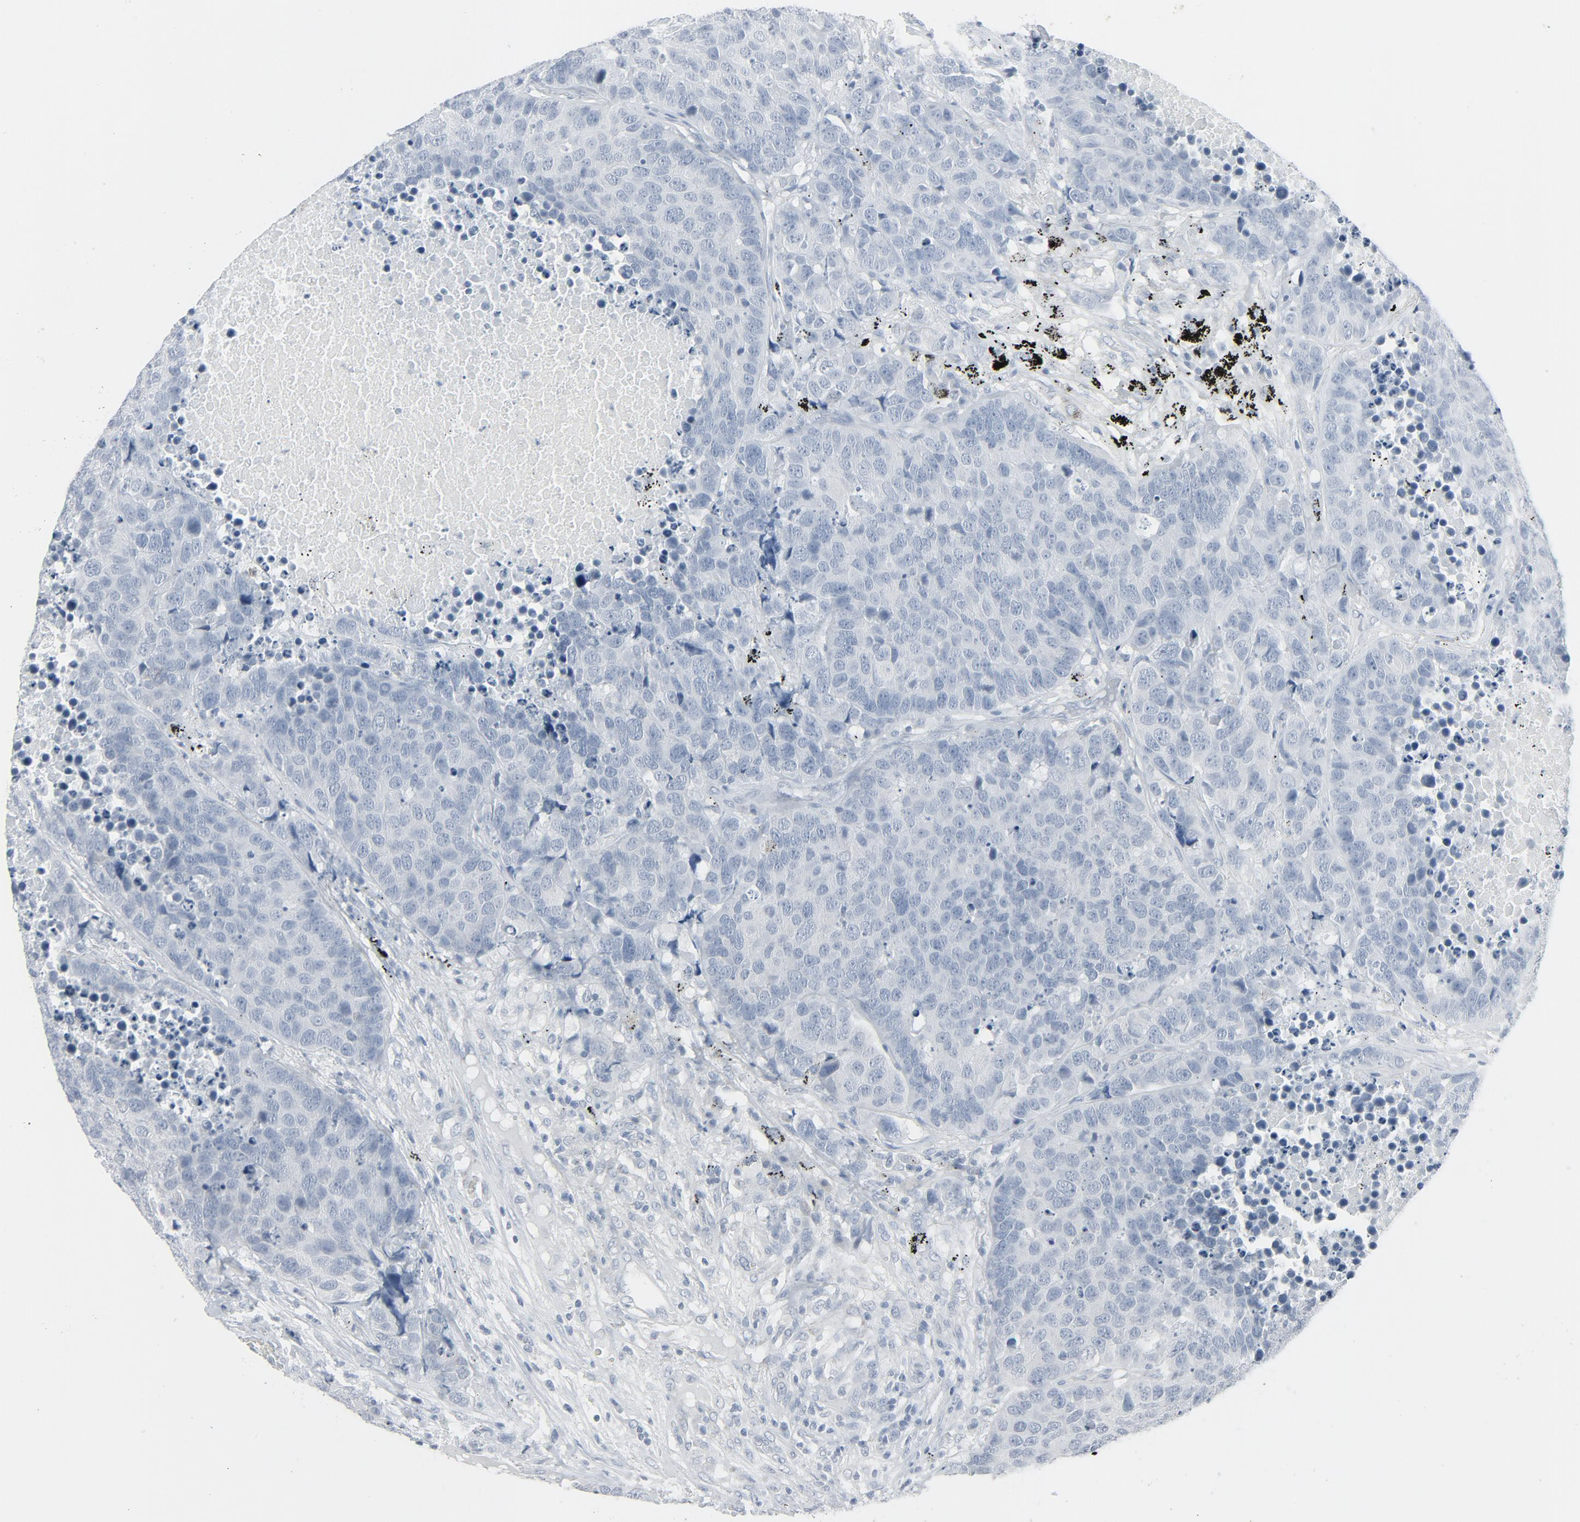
{"staining": {"intensity": "negative", "quantity": "none", "location": "none"}, "tissue": "carcinoid", "cell_type": "Tumor cells", "image_type": "cancer", "snomed": [{"axis": "morphology", "description": "Carcinoid, malignant, NOS"}, {"axis": "topography", "description": "Lung"}], "caption": "IHC photomicrograph of neoplastic tissue: carcinoid (malignant) stained with DAB (3,3'-diaminobenzidine) demonstrates no significant protein expression in tumor cells.", "gene": "FGFR3", "patient": {"sex": "male", "age": 60}}